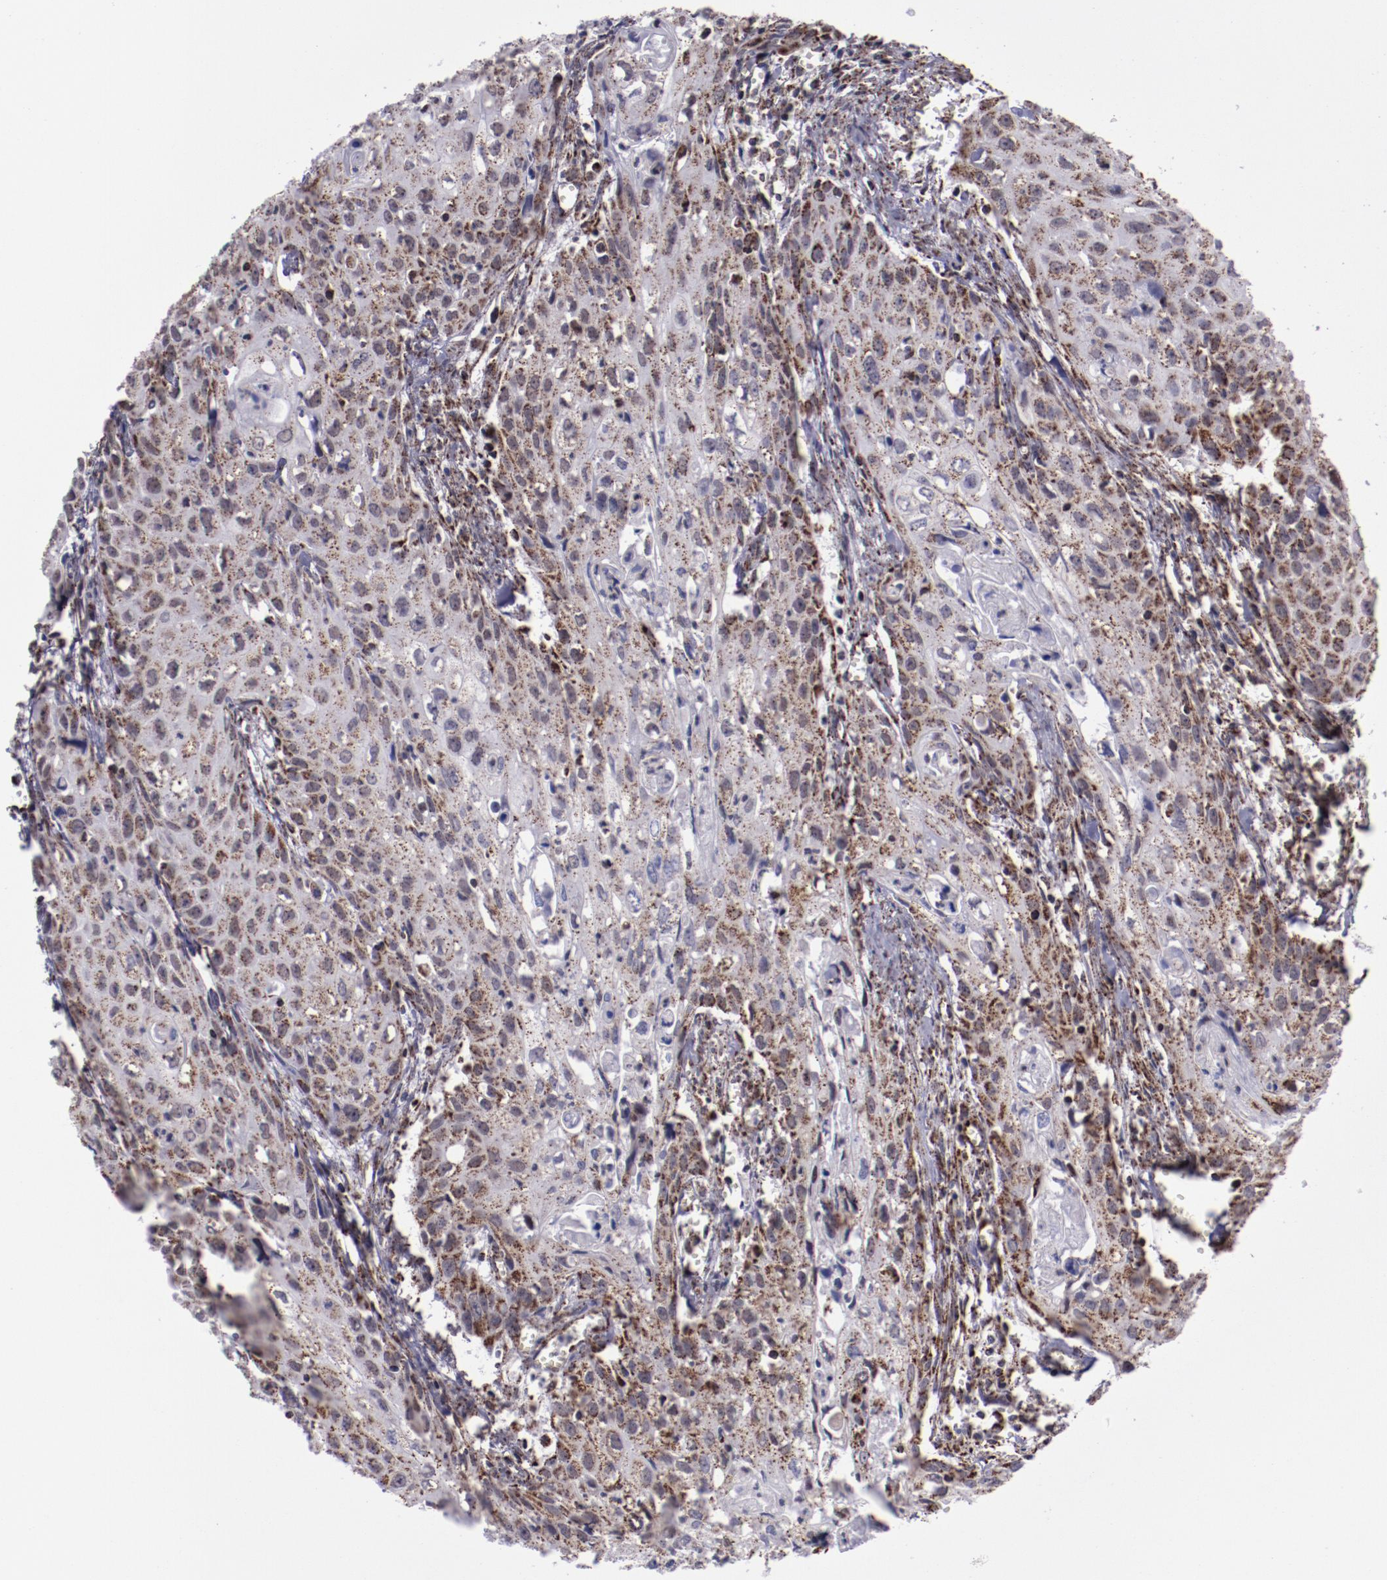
{"staining": {"intensity": "moderate", "quantity": "25%-75%", "location": "cytoplasmic/membranous"}, "tissue": "urothelial cancer", "cell_type": "Tumor cells", "image_type": "cancer", "snomed": [{"axis": "morphology", "description": "Urothelial carcinoma, High grade"}, {"axis": "topography", "description": "Urinary bladder"}], "caption": "Approximately 25%-75% of tumor cells in high-grade urothelial carcinoma show moderate cytoplasmic/membranous protein staining as visualized by brown immunohistochemical staining.", "gene": "LONP1", "patient": {"sex": "male", "age": 54}}